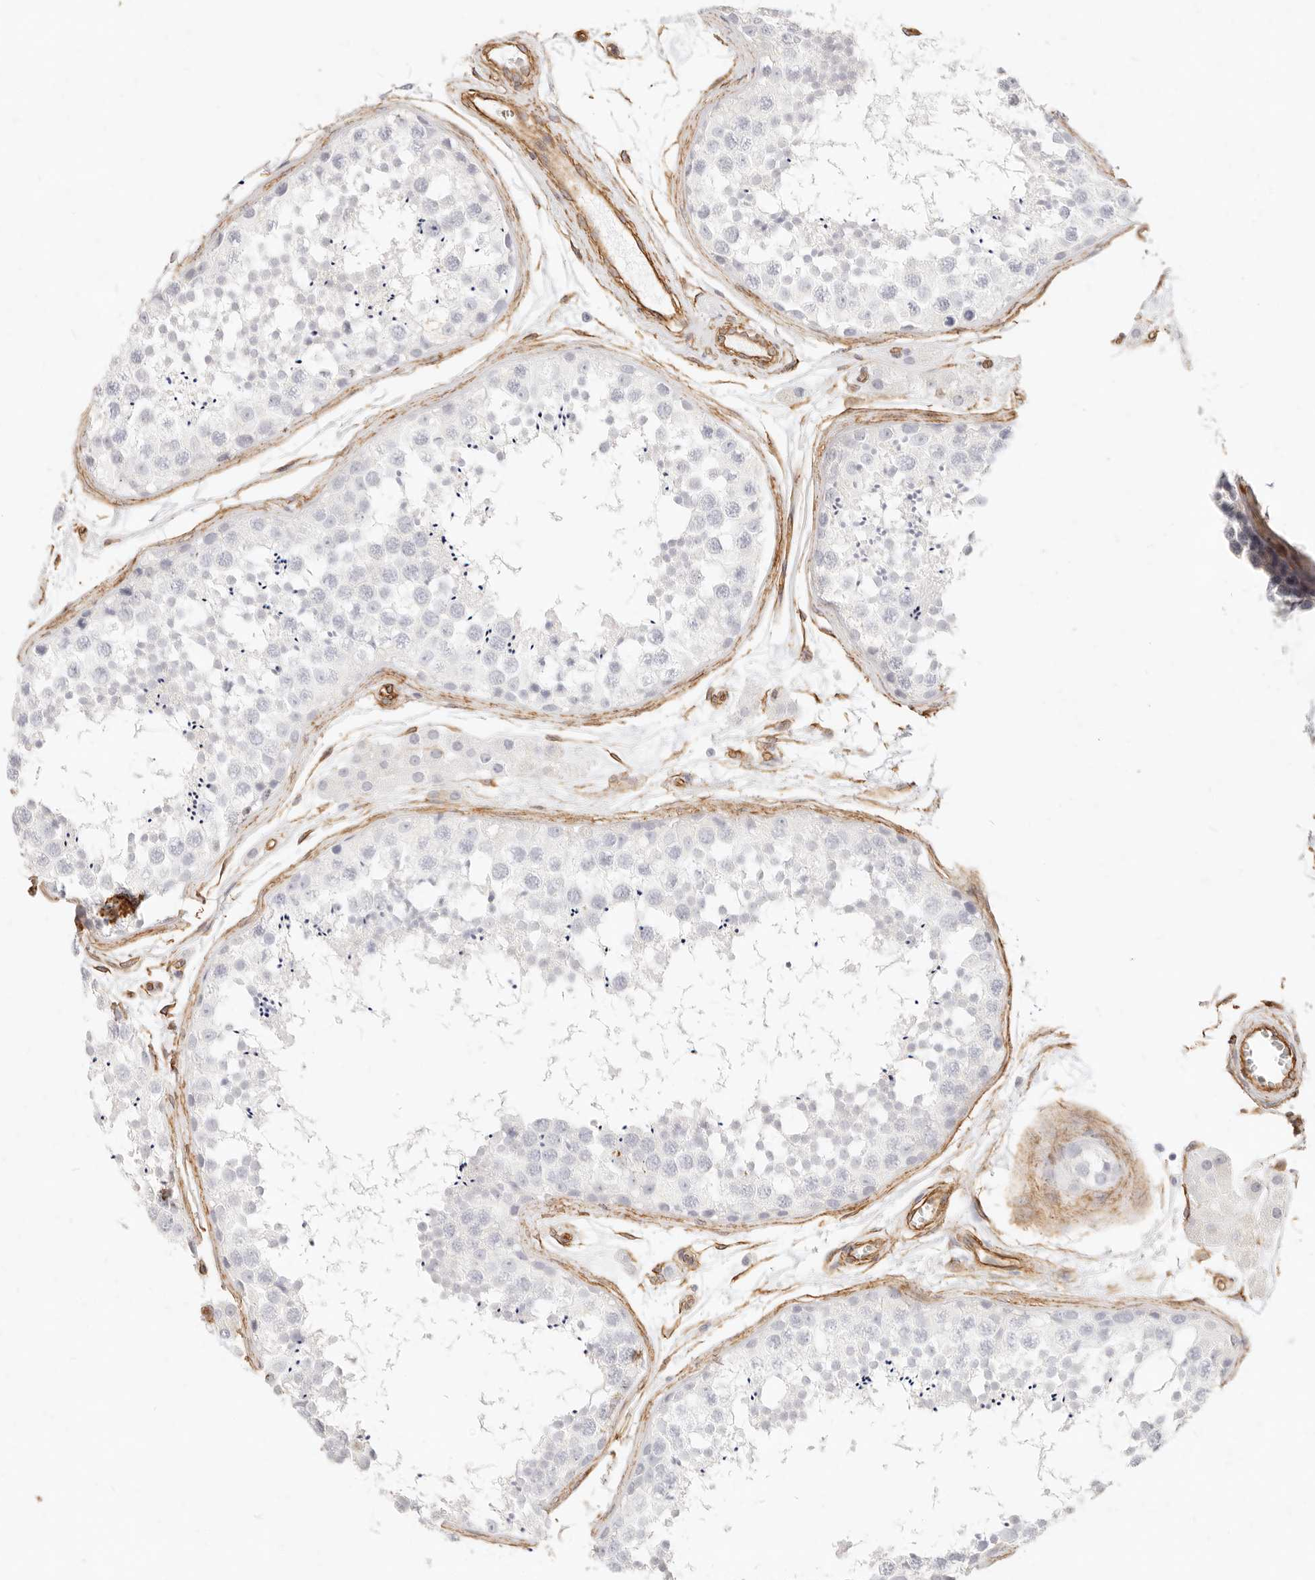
{"staining": {"intensity": "negative", "quantity": "none", "location": "none"}, "tissue": "testis", "cell_type": "Cells in seminiferous ducts", "image_type": "normal", "snomed": [{"axis": "morphology", "description": "Normal tissue, NOS"}, {"axis": "topography", "description": "Testis"}], "caption": "Testis stained for a protein using immunohistochemistry (IHC) displays no expression cells in seminiferous ducts.", "gene": "NUS1", "patient": {"sex": "male", "age": 56}}